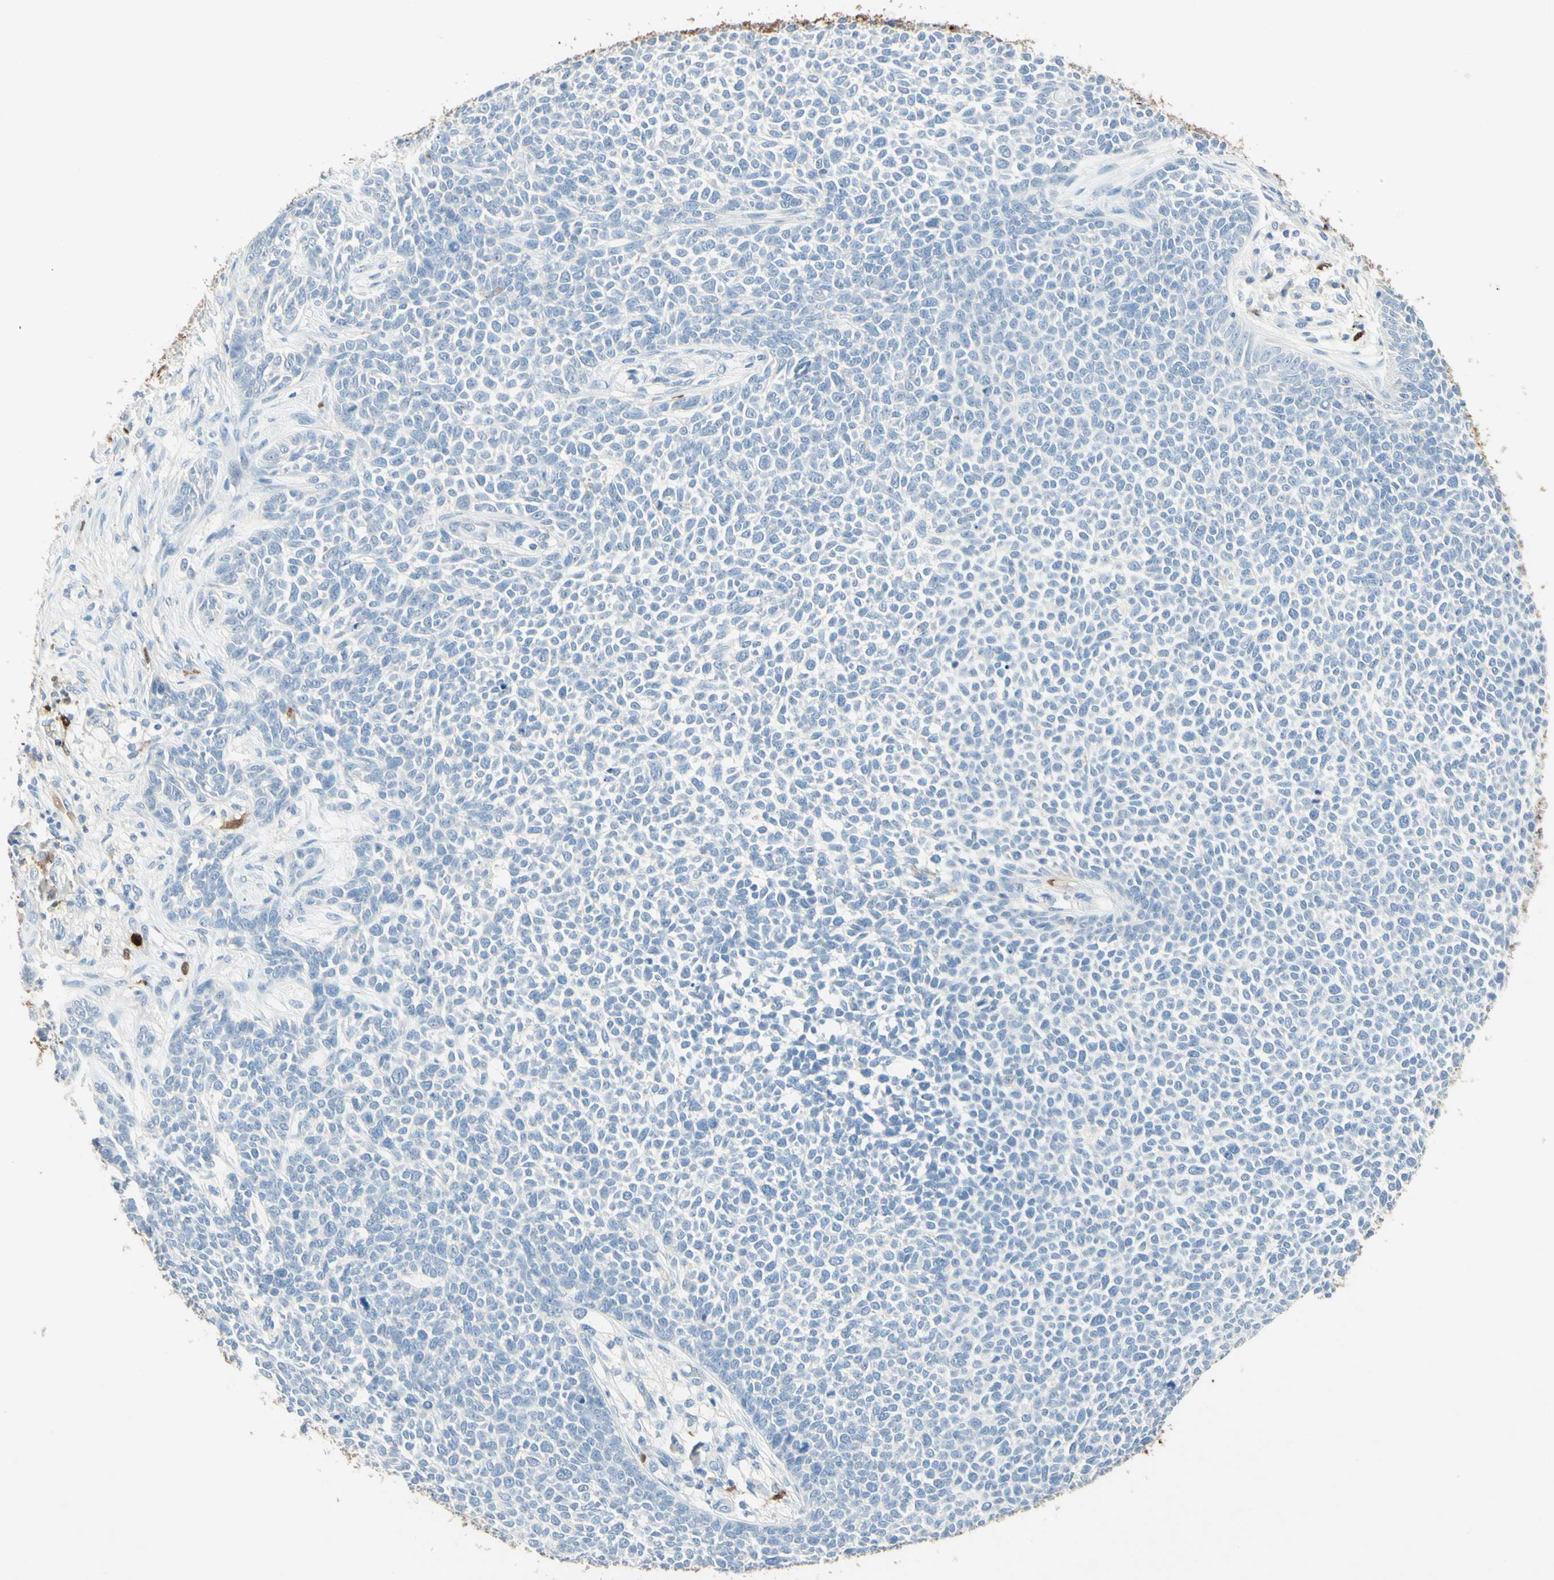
{"staining": {"intensity": "negative", "quantity": "none", "location": "none"}, "tissue": "skin cancer", "cell_type": "Tumor cells", "image_type": "cancer", "snomed": [{"axis": "morphology", "description": "Basal cell carcinoma"}, {"axis": "topography", "description": "Skin"}], "caption": "Tumor cells are negative for protein expression in human skin cancer (basal cell carcinoma).", "gene": "NFKBIZ", "patient": {"sex": "female", "age": 84}}